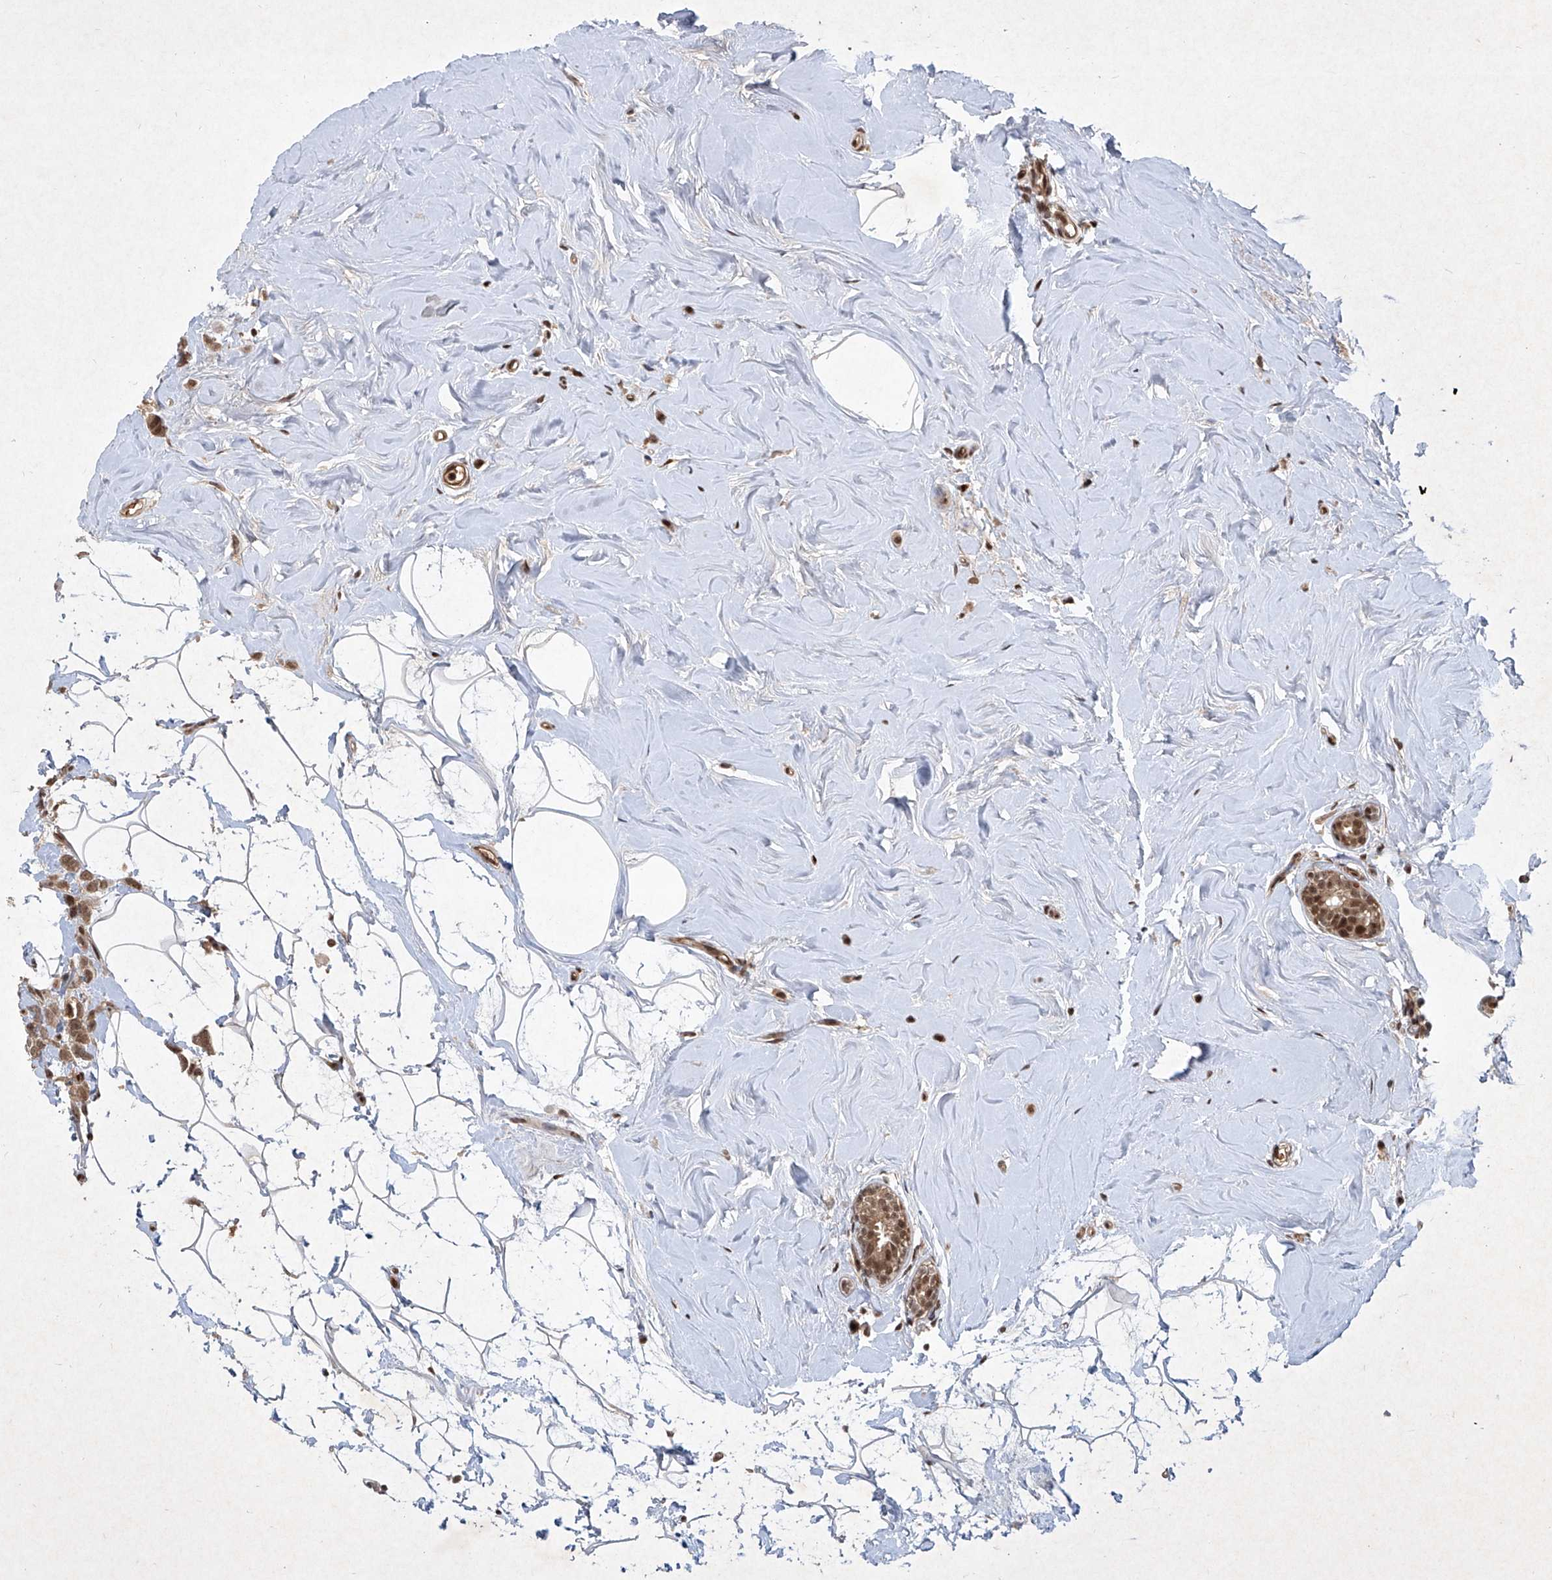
{"staining": {"intensity": "moderate", "quantity": ">75%", "location": "cytoplasmic/membranous,nuclear"}, "tissue": "breast cancer", "cell_type": "Tumor cells", "image_type": "cancer", "snomed": [{"axis": "morphology", "description": "Lobular carcinoma"}, {"axis": "topography", "description": "Breast"}], "caption": "A photomicrograph showing moderate cytoplasmic/membranous and nuclear positivity in approximately >75% of tumor cells in breast cancer, as visualized by brown immunohistochemical staining.", "gene": "IRF2", "patient": {"sex": "female", "age": 47}}